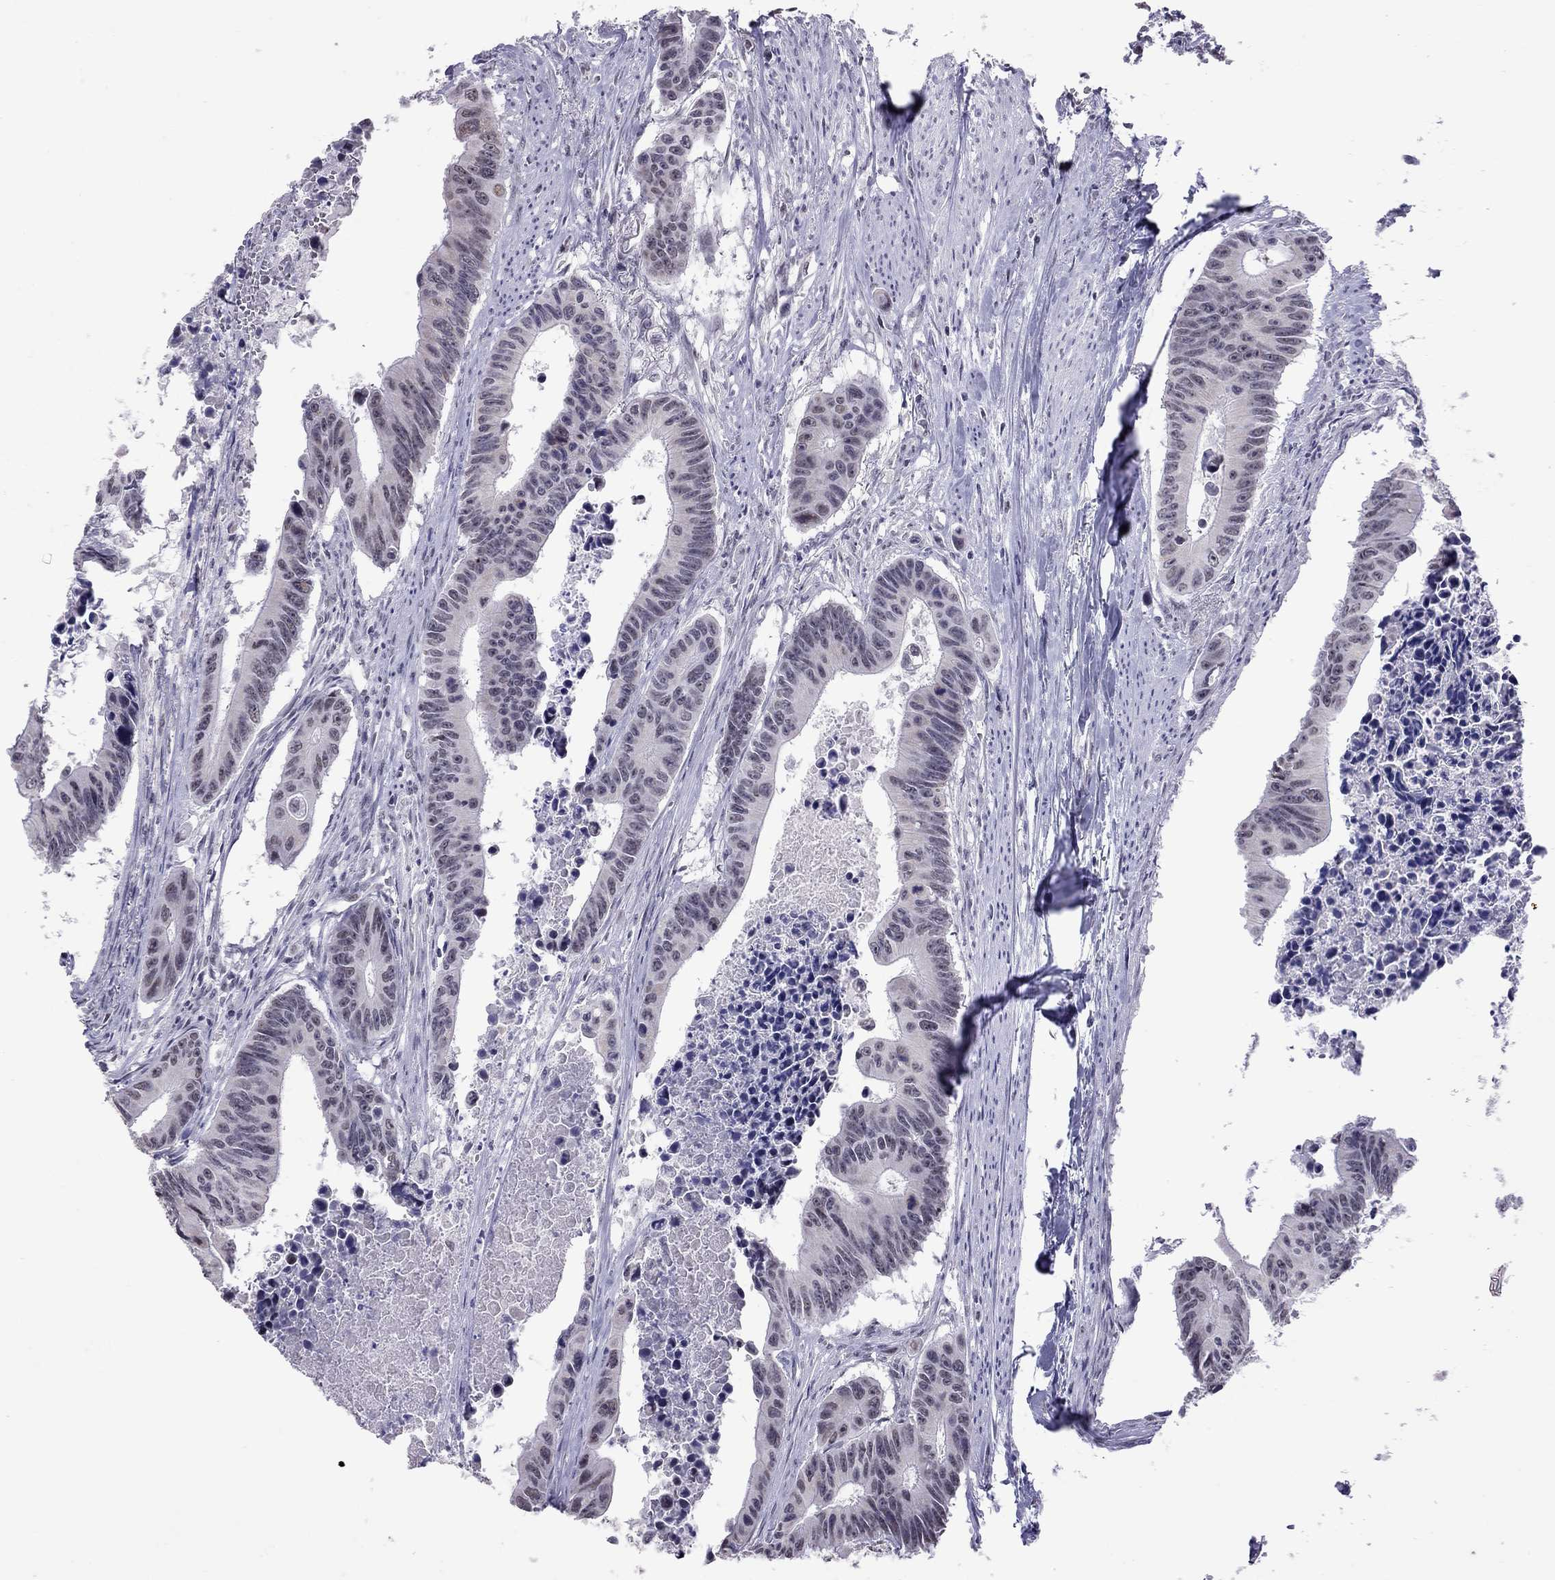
{"staining": {"intensity": "negative", "quantity": "none", "location": "none"}, "tissue": "colorectal cancer", "cell_type": "Tumor cells", "image_type": "cancer", "snomed": [{"axis": "morphology", "description": "Adenocarcinoma, NOS"}, {"axis": "topography", "description": "Colon"}], "caption": "A high-resolution micrograph shows immunohistochemistry staining of colorectal cancer (adenocarcinoma), which shows no significant staining in tumor cells. The staining was performed using DAB to visualize the protein expression in brown, while the nuclei were stained in blue with hematoxylin (Magnification: 20x).", "gene": "PPP1R3A", "patient": {"sex": "female", "age": 87}}